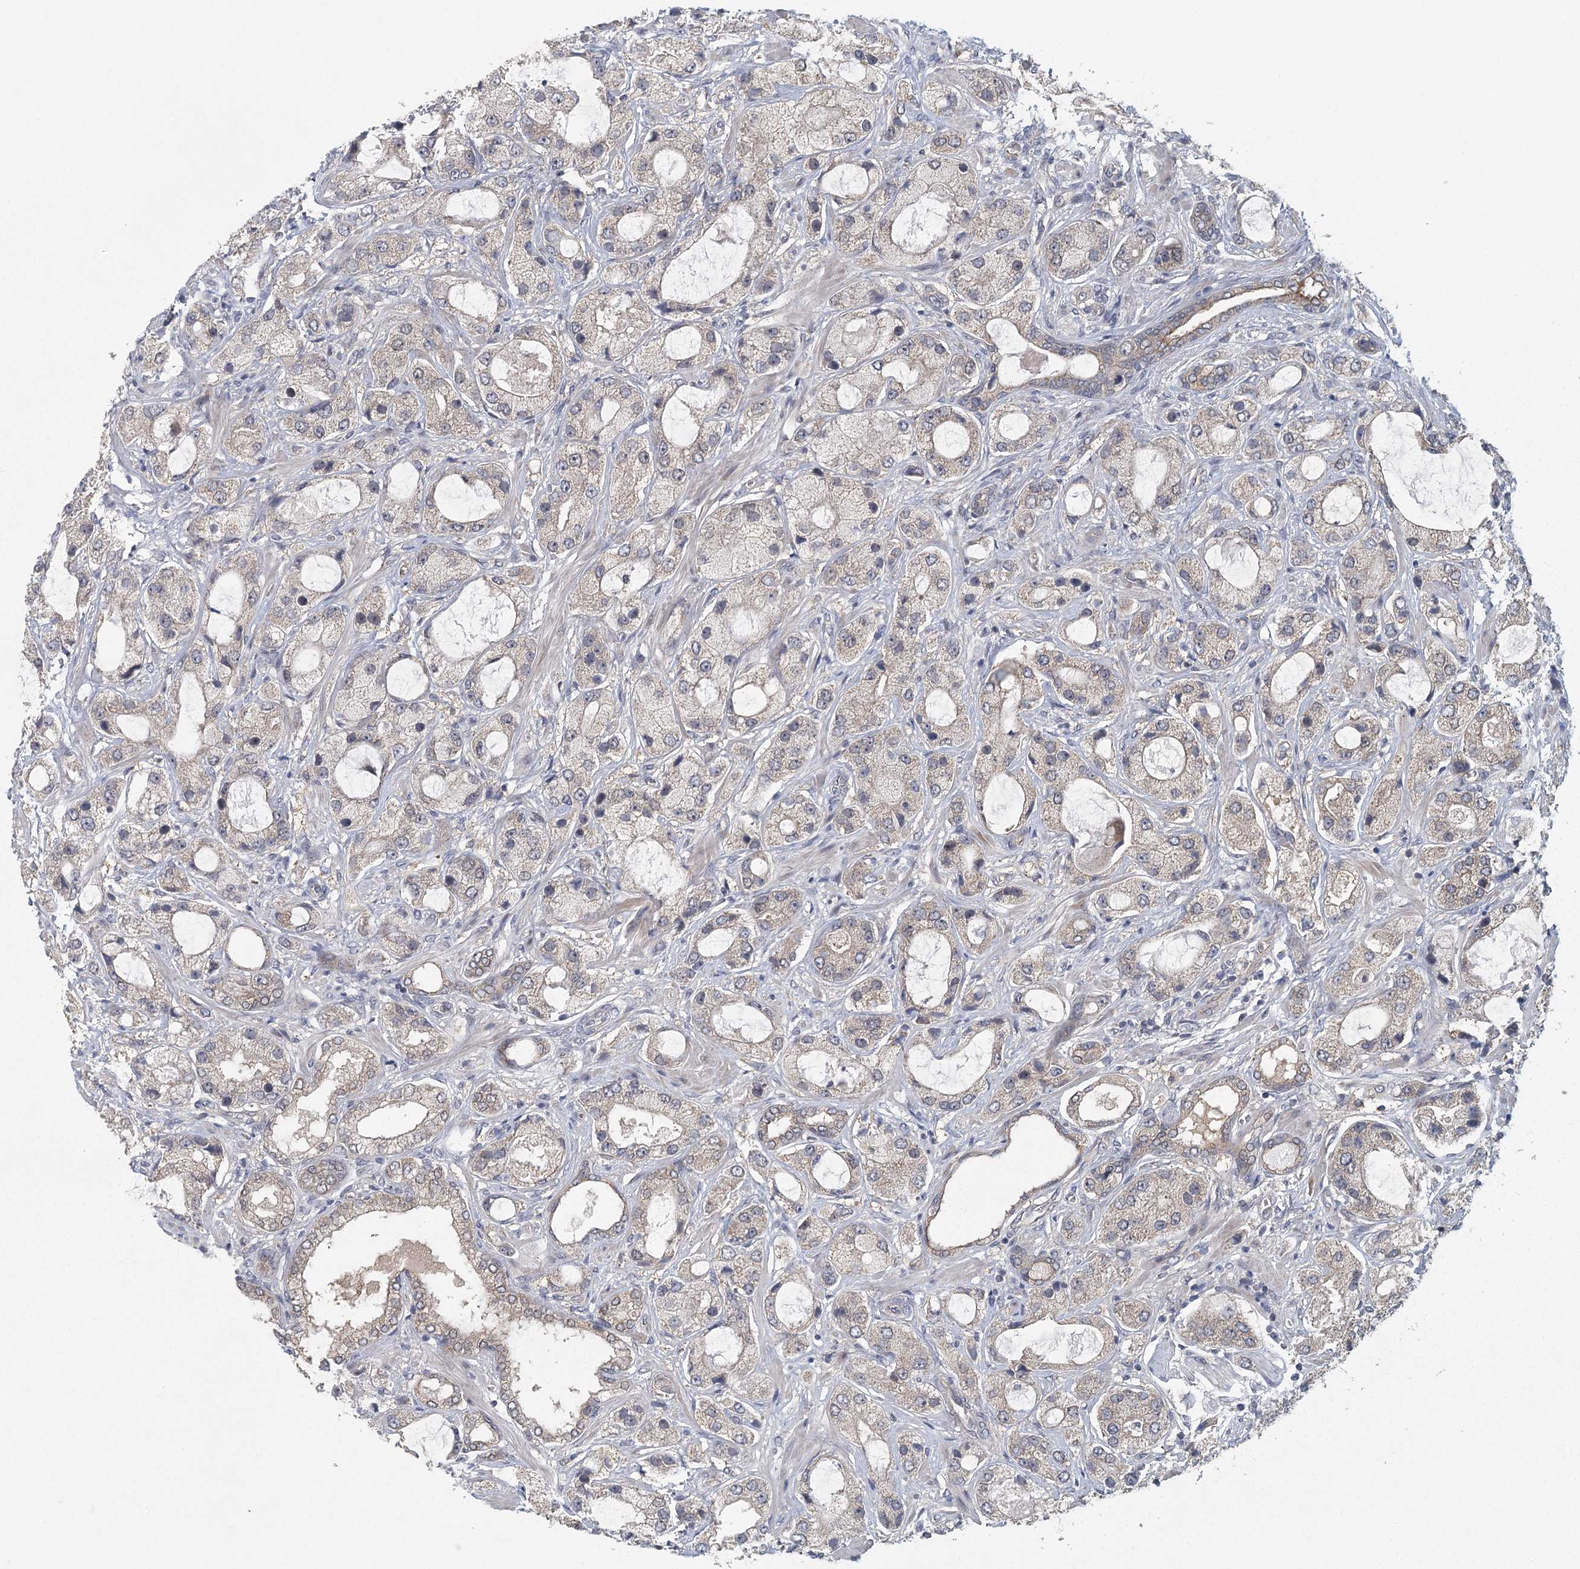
{"staining": {"intensity": "moderate", "quantity": "<25%", "location": "cytoplasmic/membranous"}, "tissue": "prostate cancer", "cell_type": "Tumor cells", "image_type": "cancer", "snomed": [{"axis": "morphology", "description": "Normal tissue, NOS"}, {"axis": "morphology", "description": "Adenocarcinoma, High grade"}, {"axis": "topography", "description": "Prostate"}, {"axis": "topography", "description": "Peripheral nerve tissue"}], "caption": "An image showing moderate cytoplasmic/membranous positivity in approximately <25% of tumor cells in high-grade adenocarcinoma (prostate), as visualized by brown immunohistochemical staining.", "gene": "LRRC14B", "patient": {"sex": "male", "age": 59}}